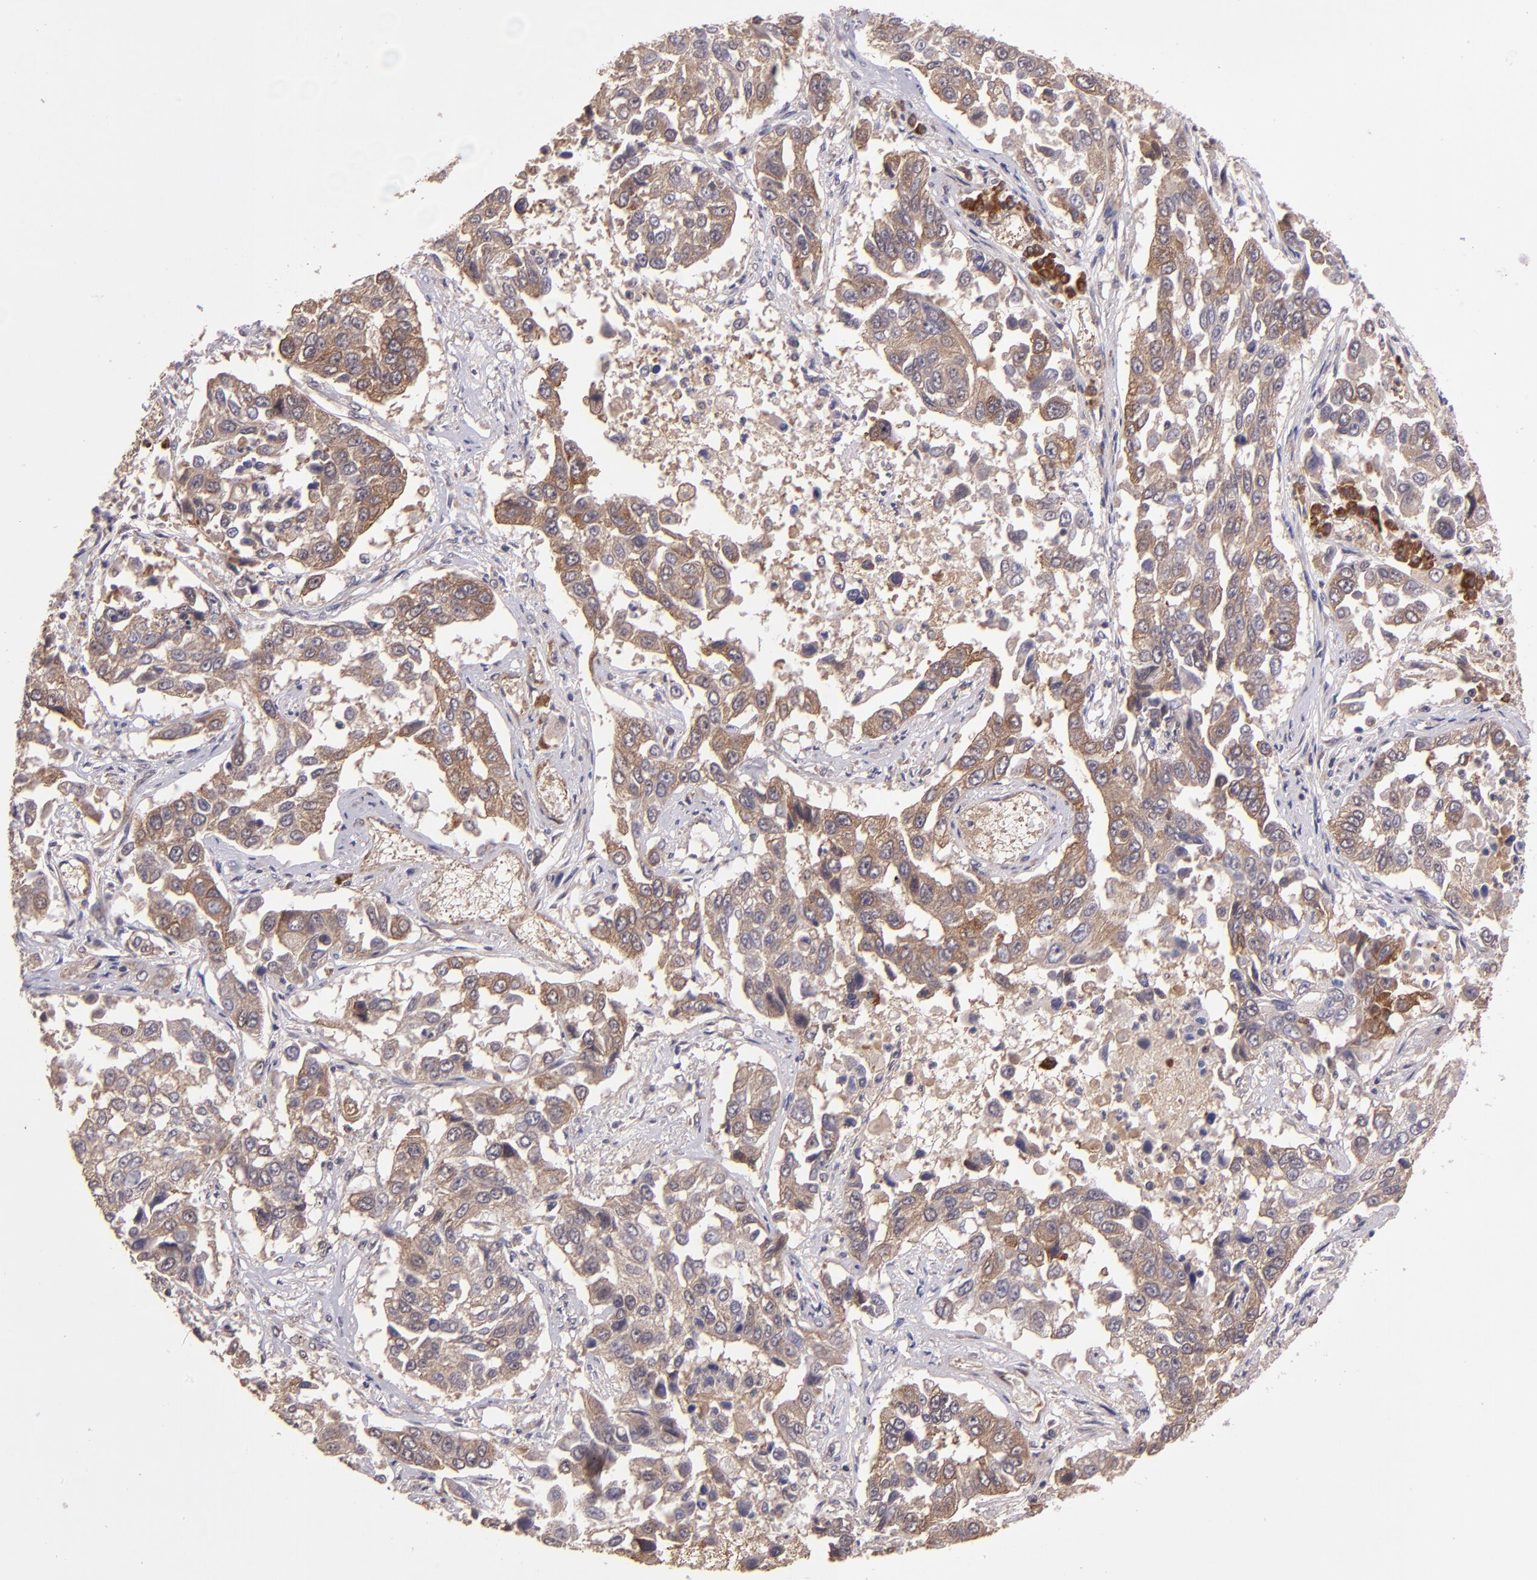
{"staining": {"intensity": "moderate", "quantity": ">75%", "location": "cytoplasmic/membranous"}, "tissue": "lung cancer", "cell_type": "Tumor cells", "image_type": "cancer", "snomed": [{"axis": "morphology", "description": "Squamous cell carcinoma, NOS"}, {"axis": "topography", "description": "Lung"}], "caption": "Lung squamous cell carcinoma tissue displays moderate cytoplasmic/membranous expression in about >75% of tumor cells, visualized by immunohistochemistry.", "gene": "USP51", "patient": {"sex": "male", "age": 71}}